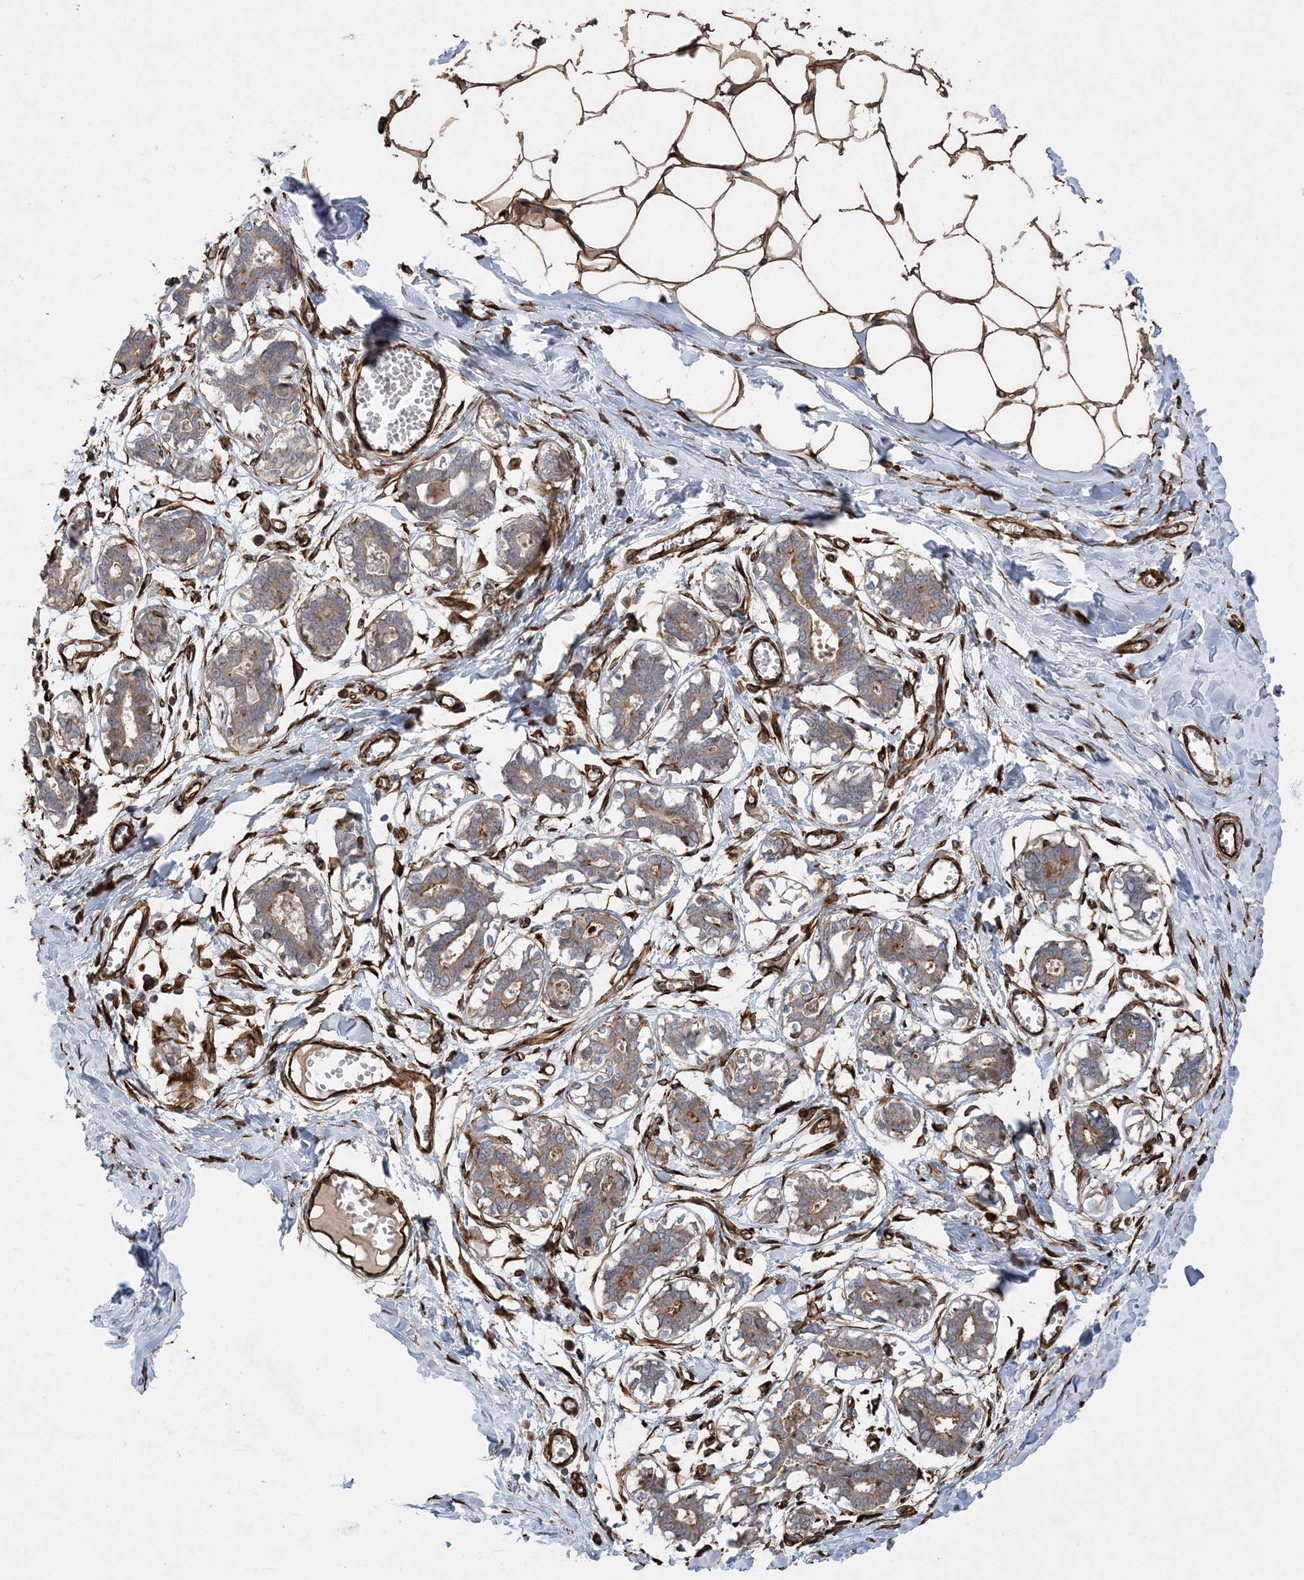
{"staining": {"intensity": "strong", "quantity": ">75%", "location": "cytoplasmic/membranous"}, "tissue": "breast", "cell_type": "Adipocytes", "image_type": "normal", "snomed": [{"axis": "morphology", "description": "Normal tissue, NOS"}, {"axis": "topography", "description": "Breast"}], "caption": "Immunohistochemistry (DAB) staining of normal human breast exhibits strong cytoplasmic/membranous protein expression in approximately >75% of adipocytes.", "gene": "FAM114A2", "patient": {"sex": "female", "age": 27}}